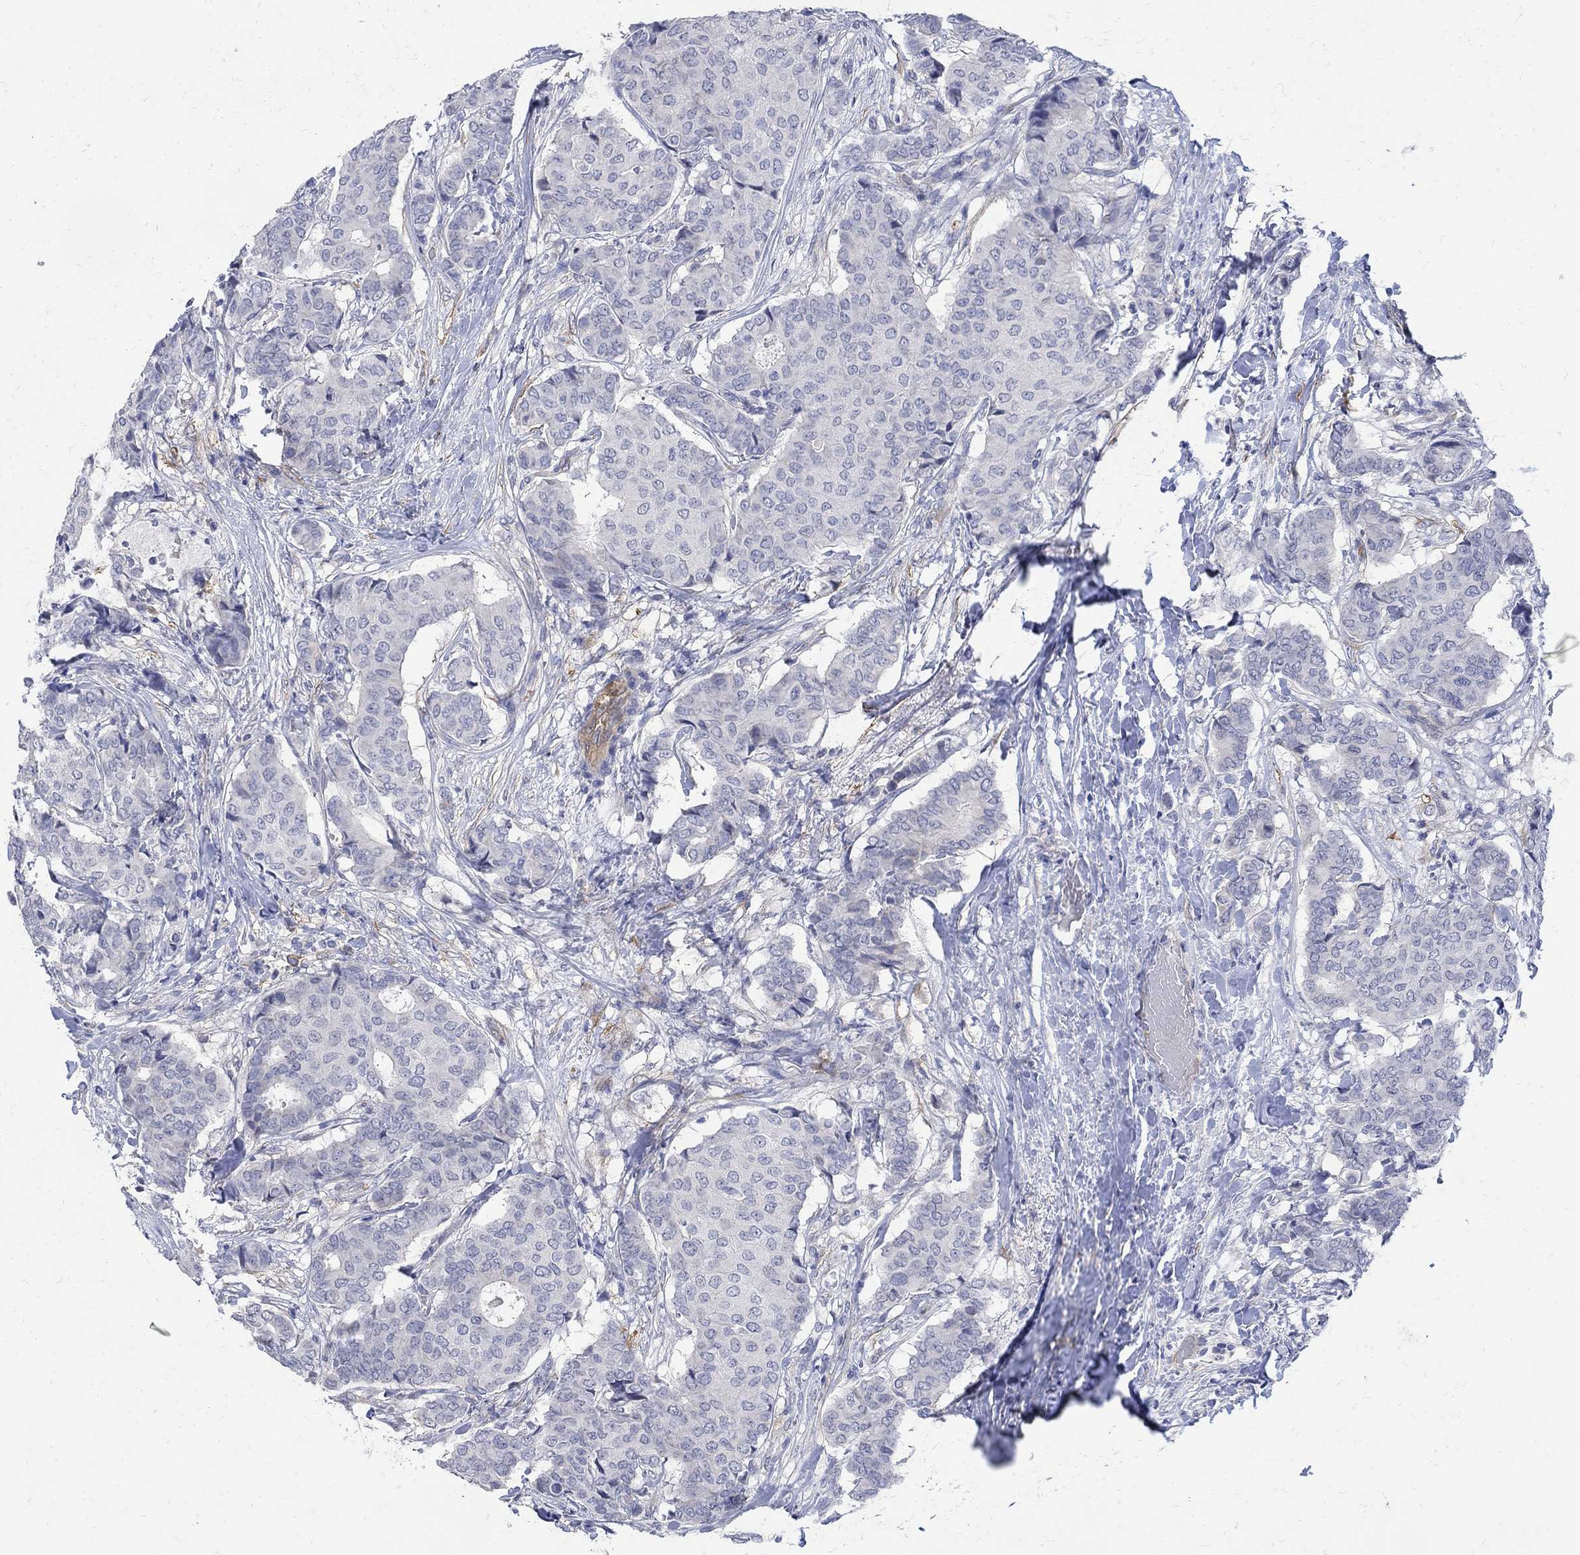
{"staining": {"intensity": "negative", "quantity": "none", "location": "none"}, "tissue": "breast cancer", "cell_type": "Tumor cells", "image_type": "cancer", "snomed": [{"axis": "morphology", "description": "Duct carcinoma"}, {"axis": "topography", "description": "Breast"}], "caption": "Tumor cells are negative for brown protein staining in breast cancer.", "gene": "TGM2", "patient": {"sex": "female", "age": 75}}